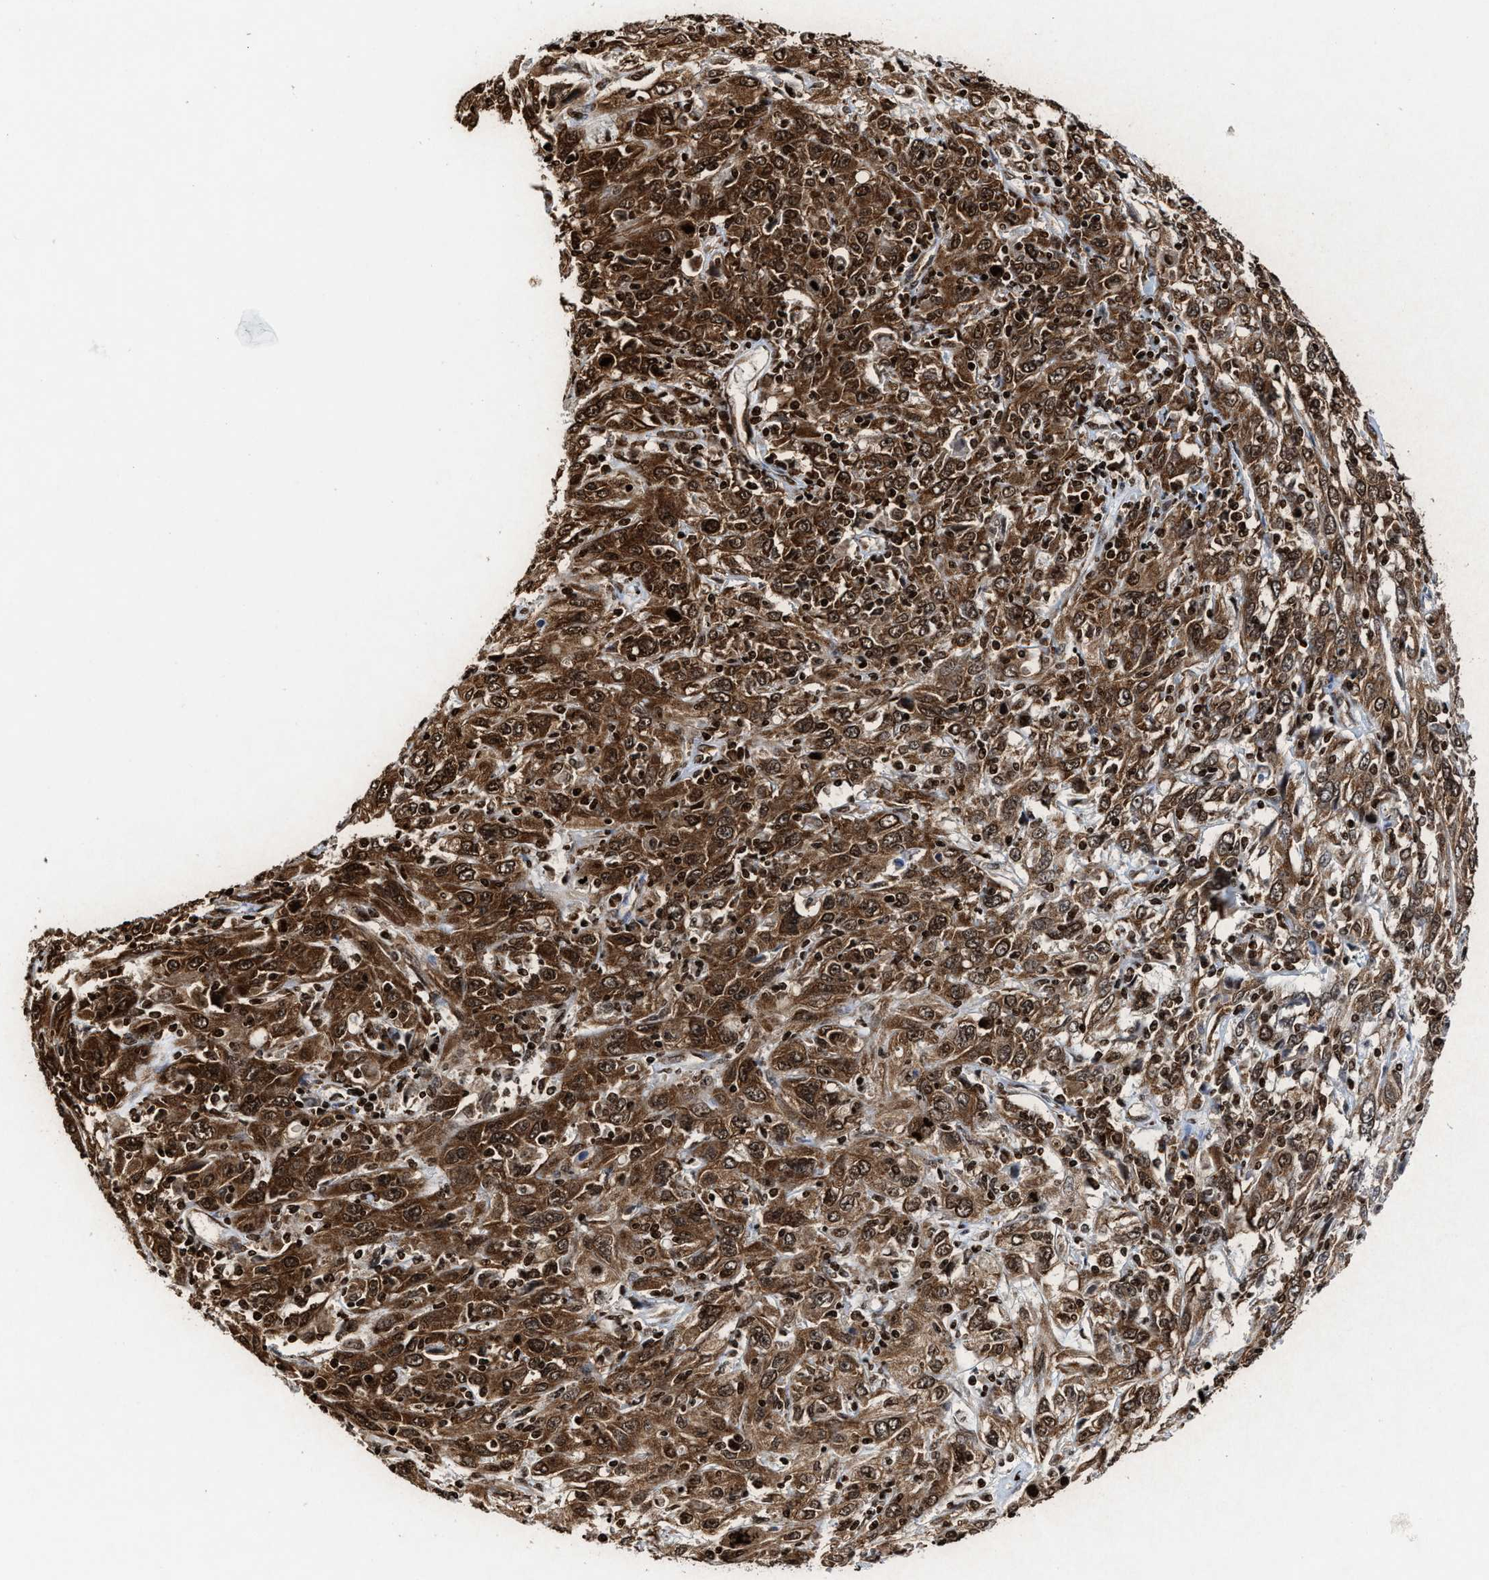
{"staining": {"intensity": "strong", "quantity": ">75%", "location": "cytoplasmic/membranous,nuclear"}, "tissue": "cervical cancer", "cell_type": "Tumor cells", "image_type": "cancer", "snomed": [{"axis": "morphology", "description": "Squamous cell carcinoma, NOS"}, {"axis": "topography", "description": "Cervix"}], "caption": "Immunohistochemical staining of squamous cell carcinoma (cervical) exhibits high levels of strong cytoplasmic/membranous and nuclear protein staining in approximately >75% of tumor cells.", "gene": "ALYREF", "patient": {"sex": "female", "age": 46}}